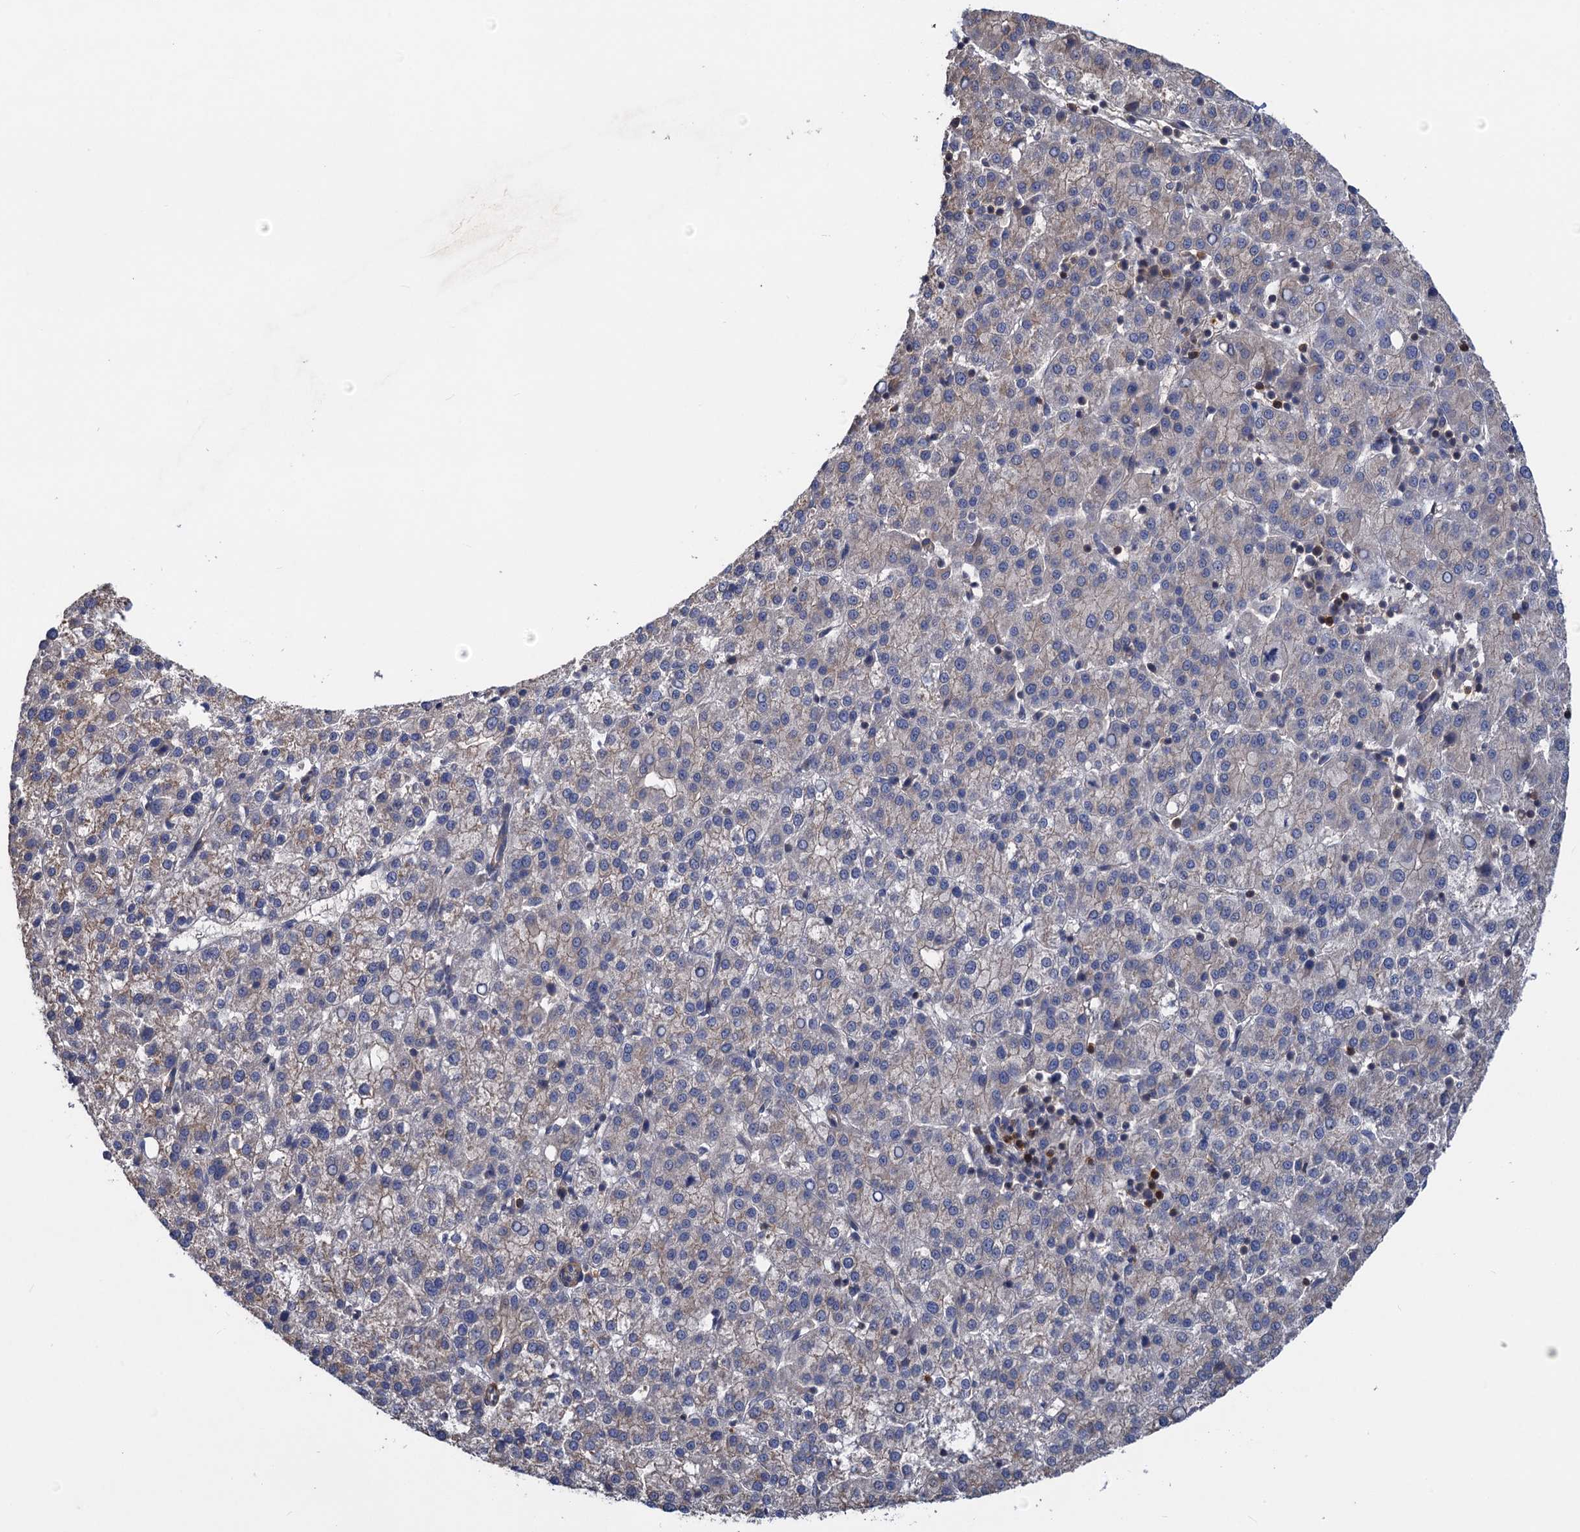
{"staining": {"intensity": "negative", "quantity": "none", "location": "none"}, "tissue": "liver cancer", "cell_type": "Tumor cells", "image_type": "cancer", "snomed": [{"axis": "morphology", "description": "Carcinoma, Hepatocellular, NOS"}, {"axis": "topography", "description": "Liver"}], "caption": "IHC photomicrograph of human liver hepatocellular carcinoma stained for a protein (brown), which shows no positivity in tumor cells.", "gene": "DGKA", "patient": {"sex": "female", "age": 58}}